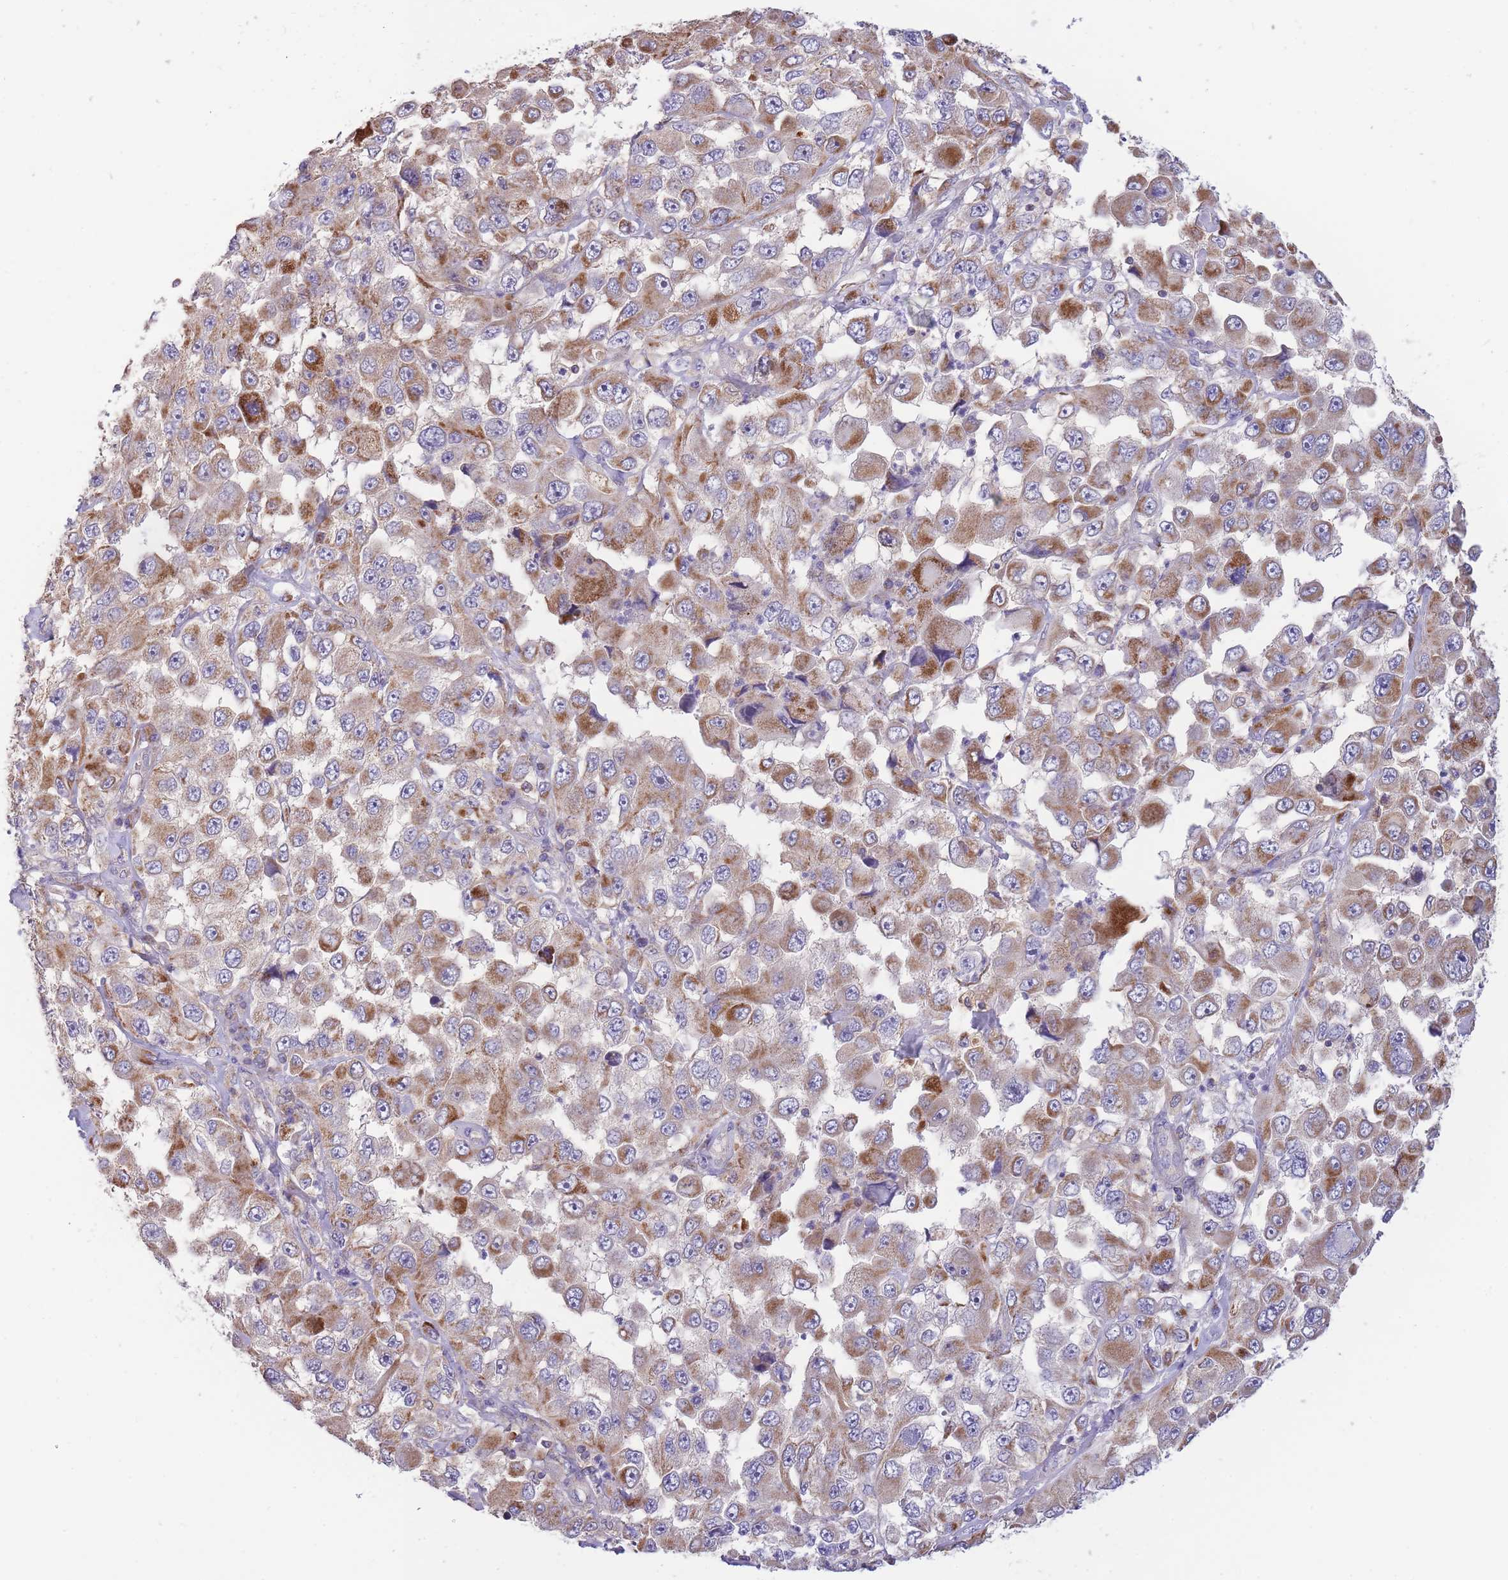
{"staining": {"intensity": "moderate", "quantity": ">75%", "location": "cytoplasmic/membranous"}, "tissue": "melanoma", "cell_type": "Tumor cells", "image_type": "cancer", "snomed": [{"axis": "morphology", "description": "Malignant melanoma, Metastatic site"}, {"axis": "topography", "description": "Lymph node"}], "caption": "High-power microscopy captured an IHC micrograph of melanoma, revealing moderate cytoplasmic/membranous staining in approximately >75% of tumor cells.", "gene": "SLC25A42", "patient": {"sex": "male", "age": 62}}